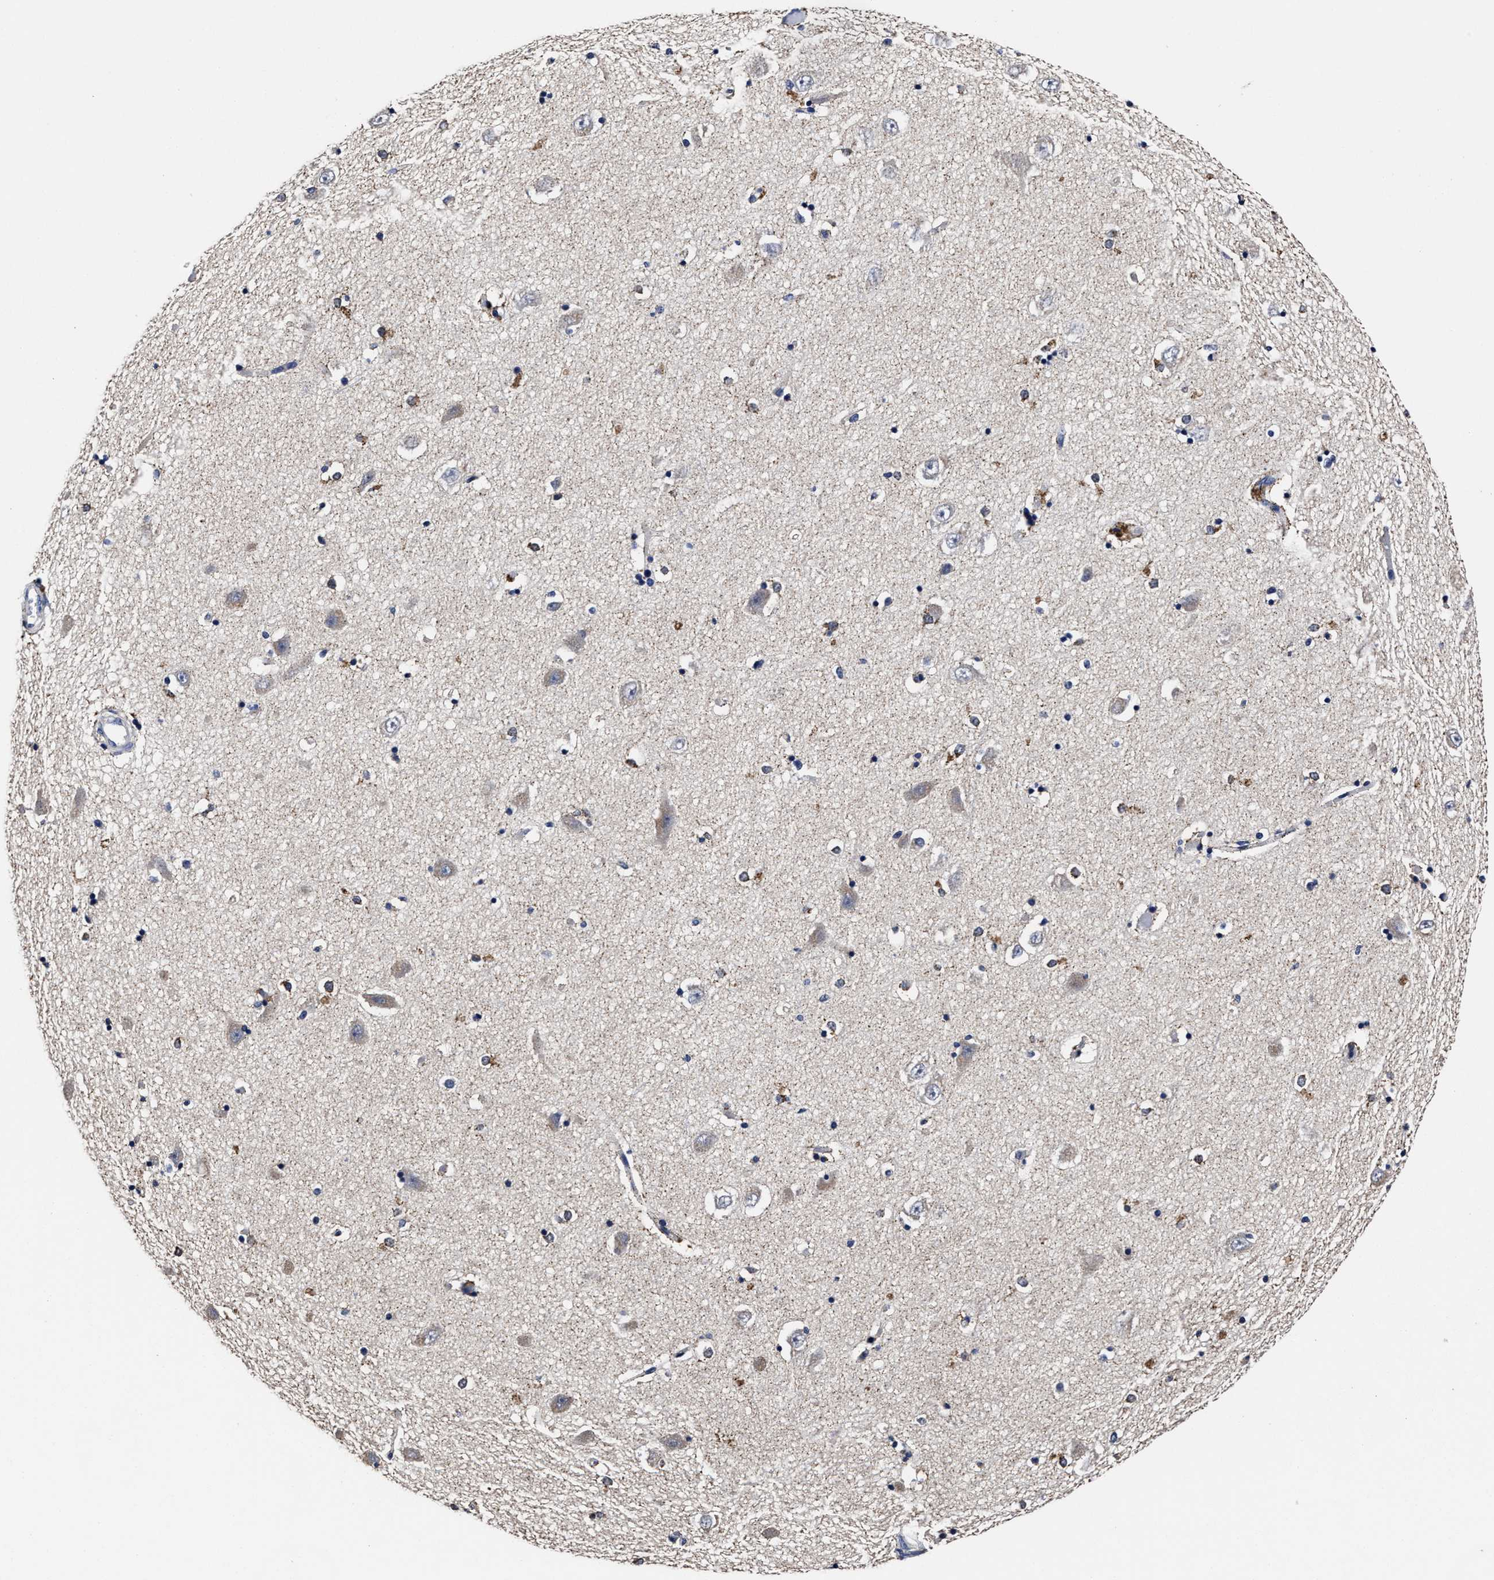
{"staining": {"intensity": "moderate", "quantity": "<25%", "location": "cytoplasmic/membranous"}, "tissue": "hippocampus", "cell_type": "Glial cells", "image_type": "normal", "snomed": [{"axis": "morphology", "description": "Normal tissue, NOS"}, {"axis": "topography", "description": "Hippocampus"}], "caption": "IHC histopathology image of unremarkable human hippocampus stained for a protein (brown), which demonstrates low levels of moderate cytoplasmic/membranous expression in about <25% of glial cells.", "gene": "SOCS5", "patient": {"sex": "male", "age": 45}}